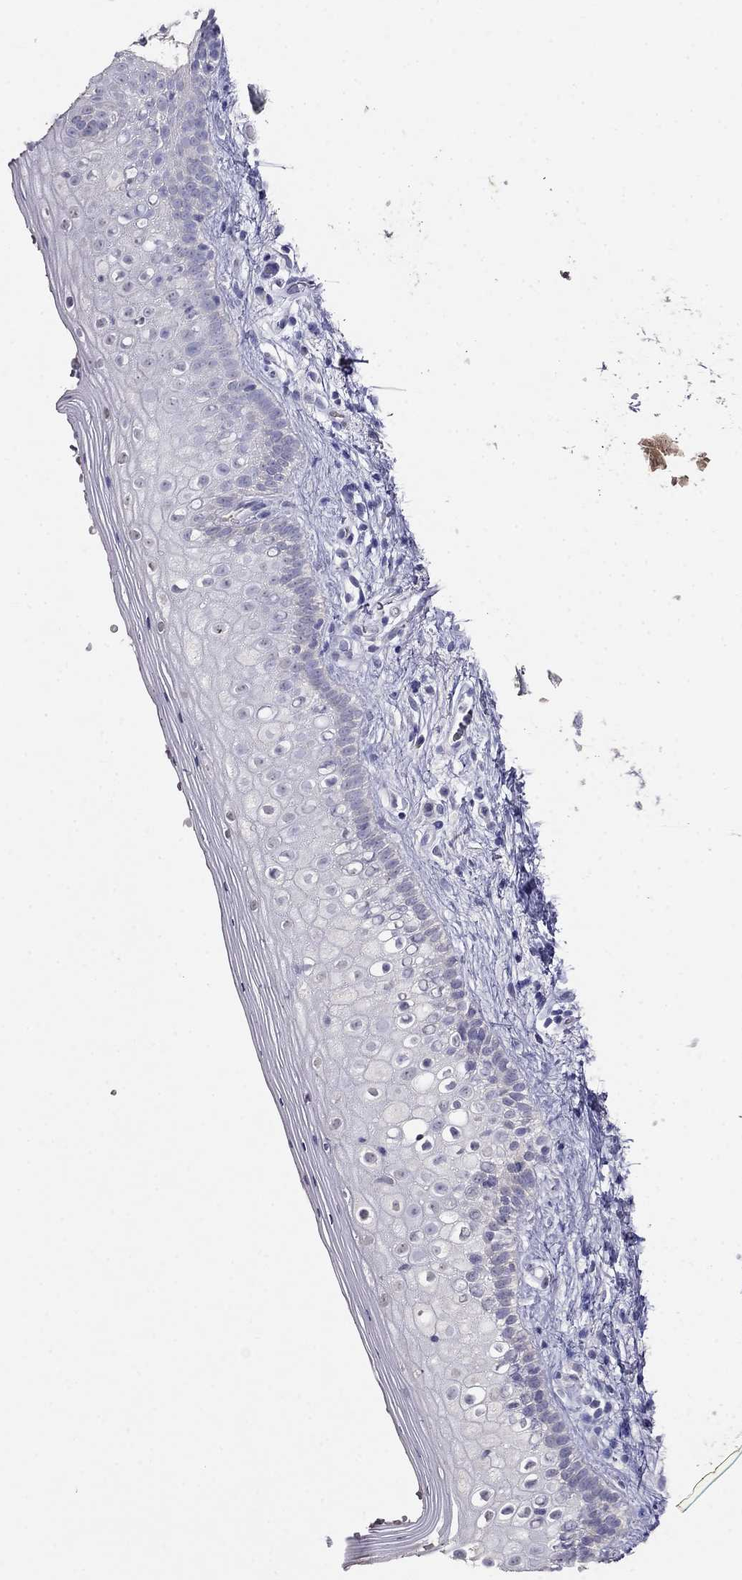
{"staining": {"intensity": "negative", "quantity": "none", "location": "none"}, "tissue": "vagina", "cell_type": "Squamous epithelial cells", "image_type": "normal", "snomed": [{"axis": "morphology", "description": "Normal tissue, NOS"}, {"axis": "topography", "description": "Vagina"}], "caption": "This is an immunohistochemistry photomicrograph of unremarkable human vagina. There is no staining in squamous epithelial cells.", "gene": "LY6H", "patient": {"sex": "female", "age": 47}}